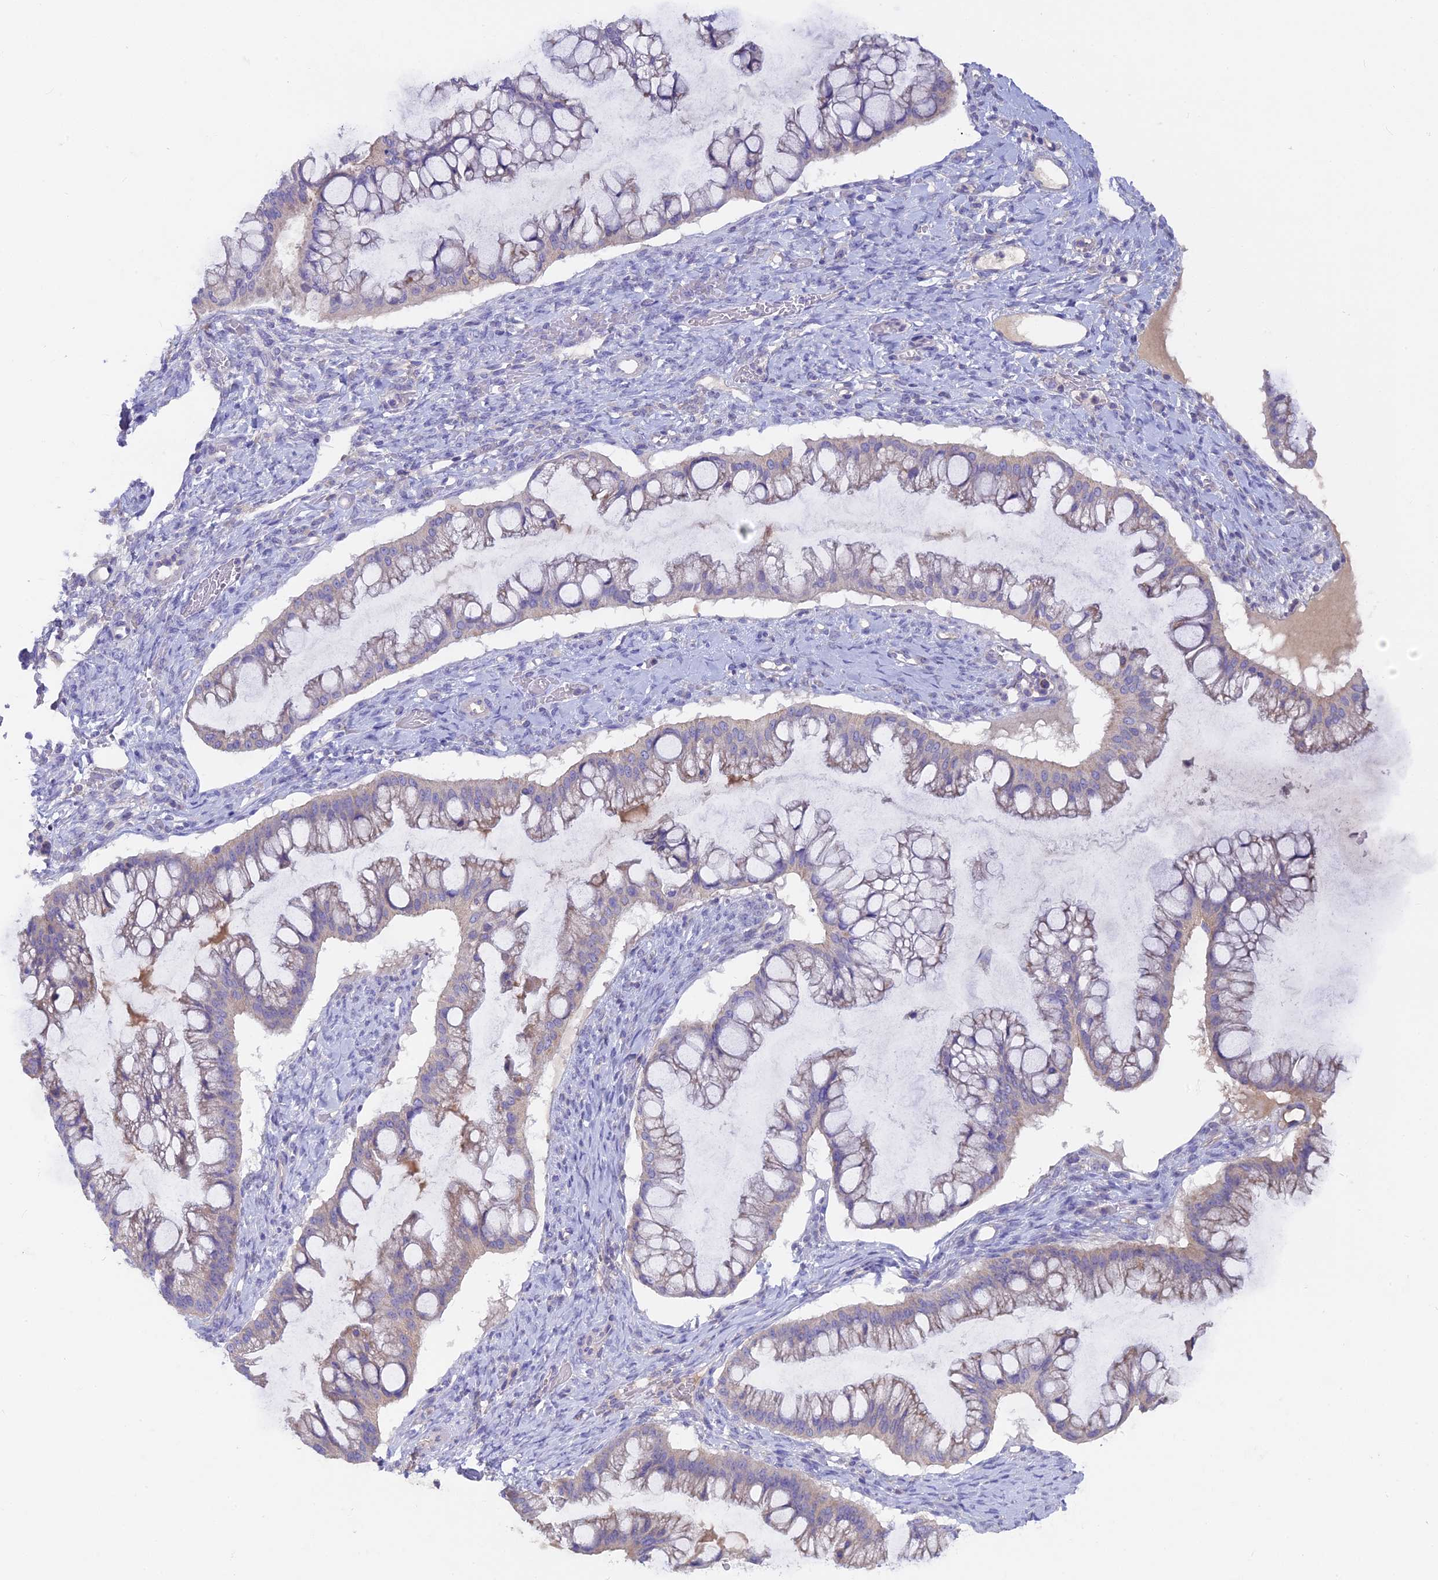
{"staining": {"intensity": "weak", "quantity": "<25%", "location": "cytoplasmic/membranous"}, "tissue": "ovarian cancer", "cell_type": "Tumor cells", "image_type": "cancer", "snomed": [{"axis": "morphology", "description": "Cystadenocarcinoma, mucinous, NOS"}, {"axis": "topography", "description": "Ovary"}], "caption": "The image reveals no staining of tumor cells in ovarian cancer (mucinous cystadenocarcinoma).", "gene": "PZP", "patient": {"sex": "female", "age": 73}}